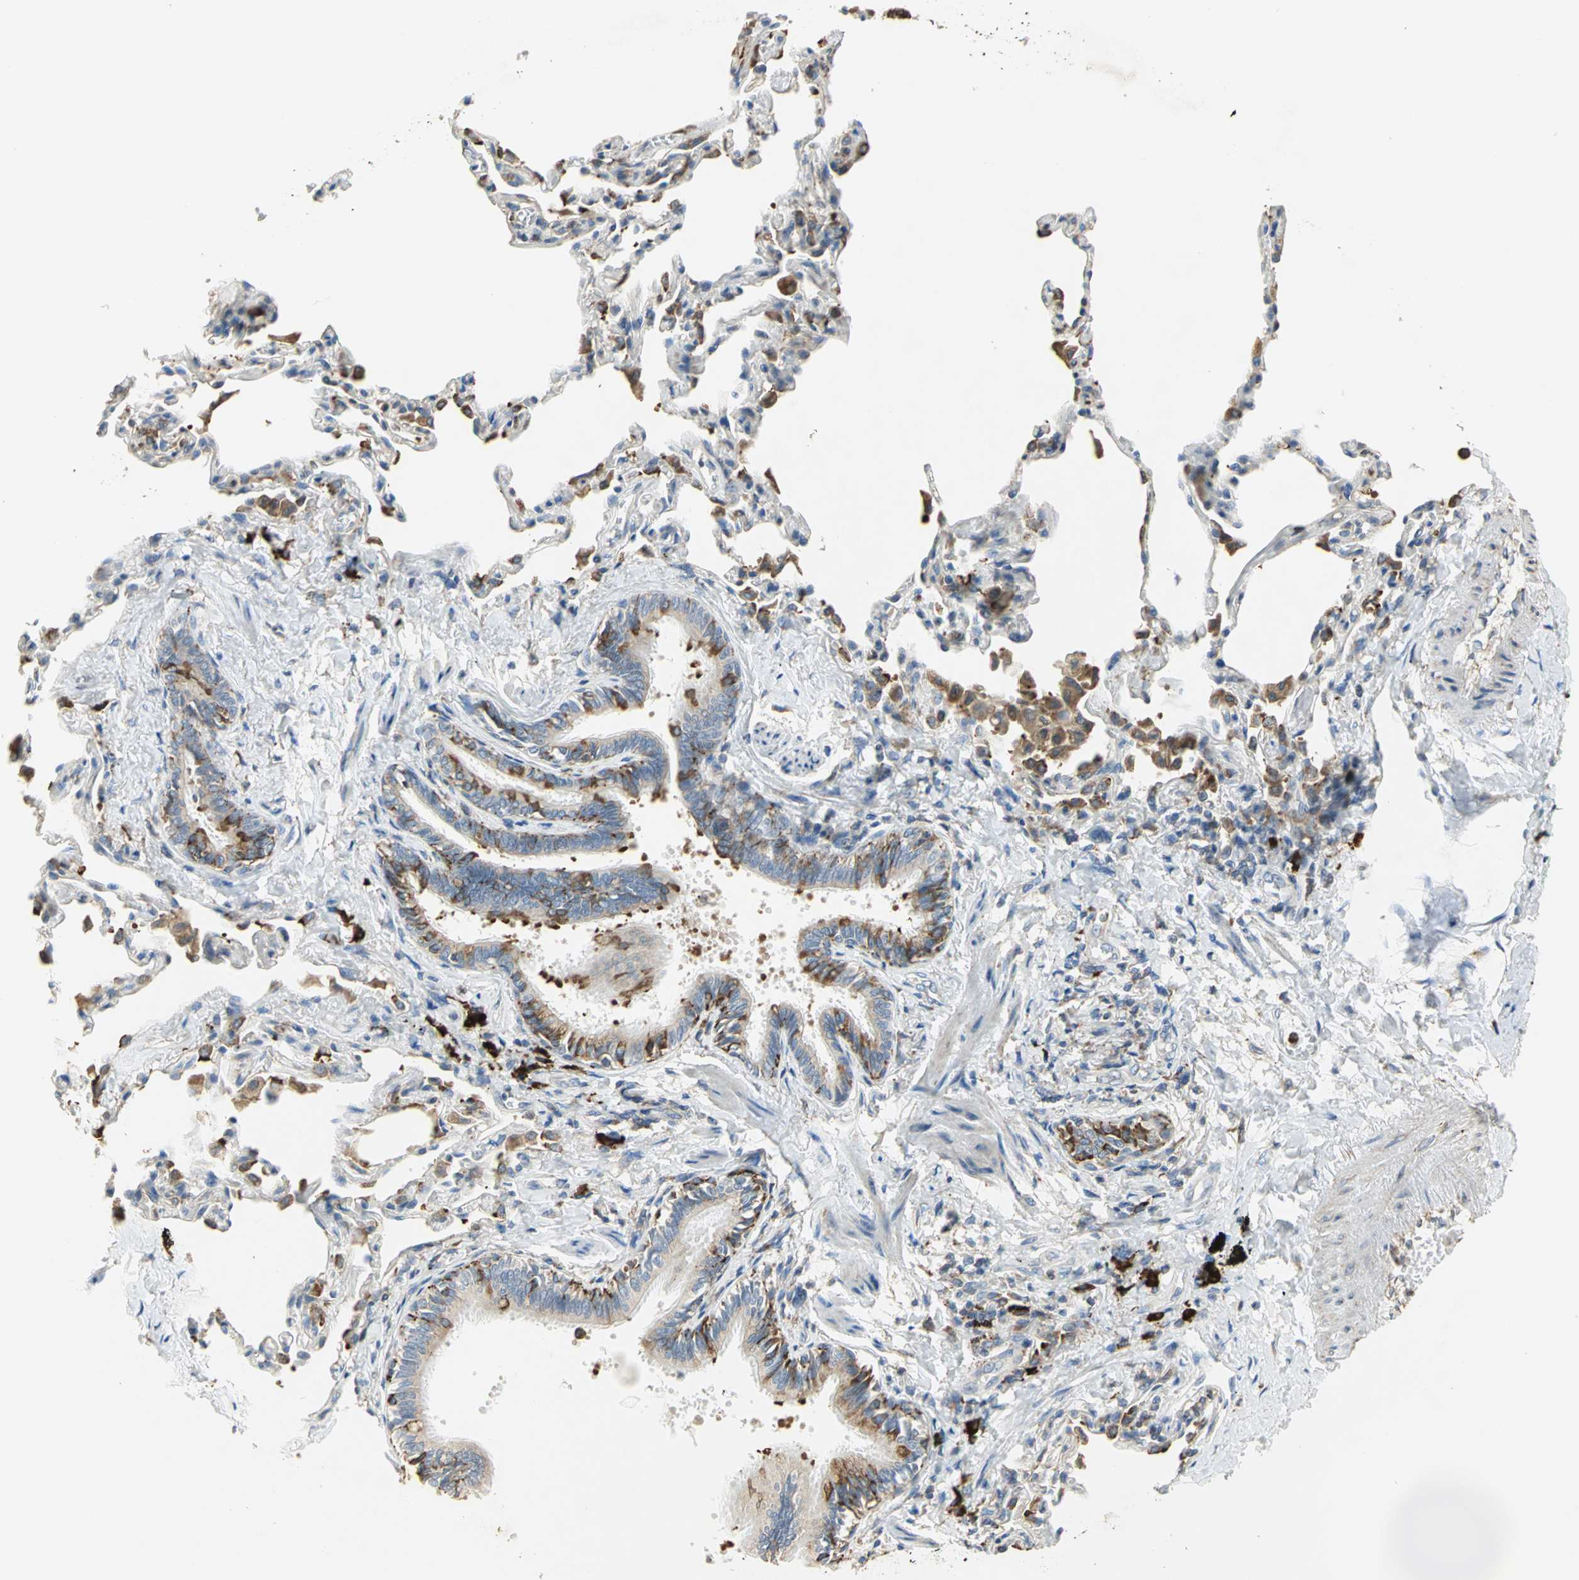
{"staining": {"intensity": "moderate", "quantity": ">75%", "location": "cytoplasmic/membranous"}, "tissue": "bronchus", "cell_type": "Respiratory epithelial cells", "image_type": "normal", "snomed": [{"axis": "morphology", "description": "Normal tissue, NOS"}, {"axis": "topography", "description": "Lung"}], "caption": "Normal bronchus exhibits moderate cytoplasmic/membranous staining in approximately >75% of respiratory epithelial cells.", "gene": "SDF2L1", "patient": {"sex": "male", "age": 64}}